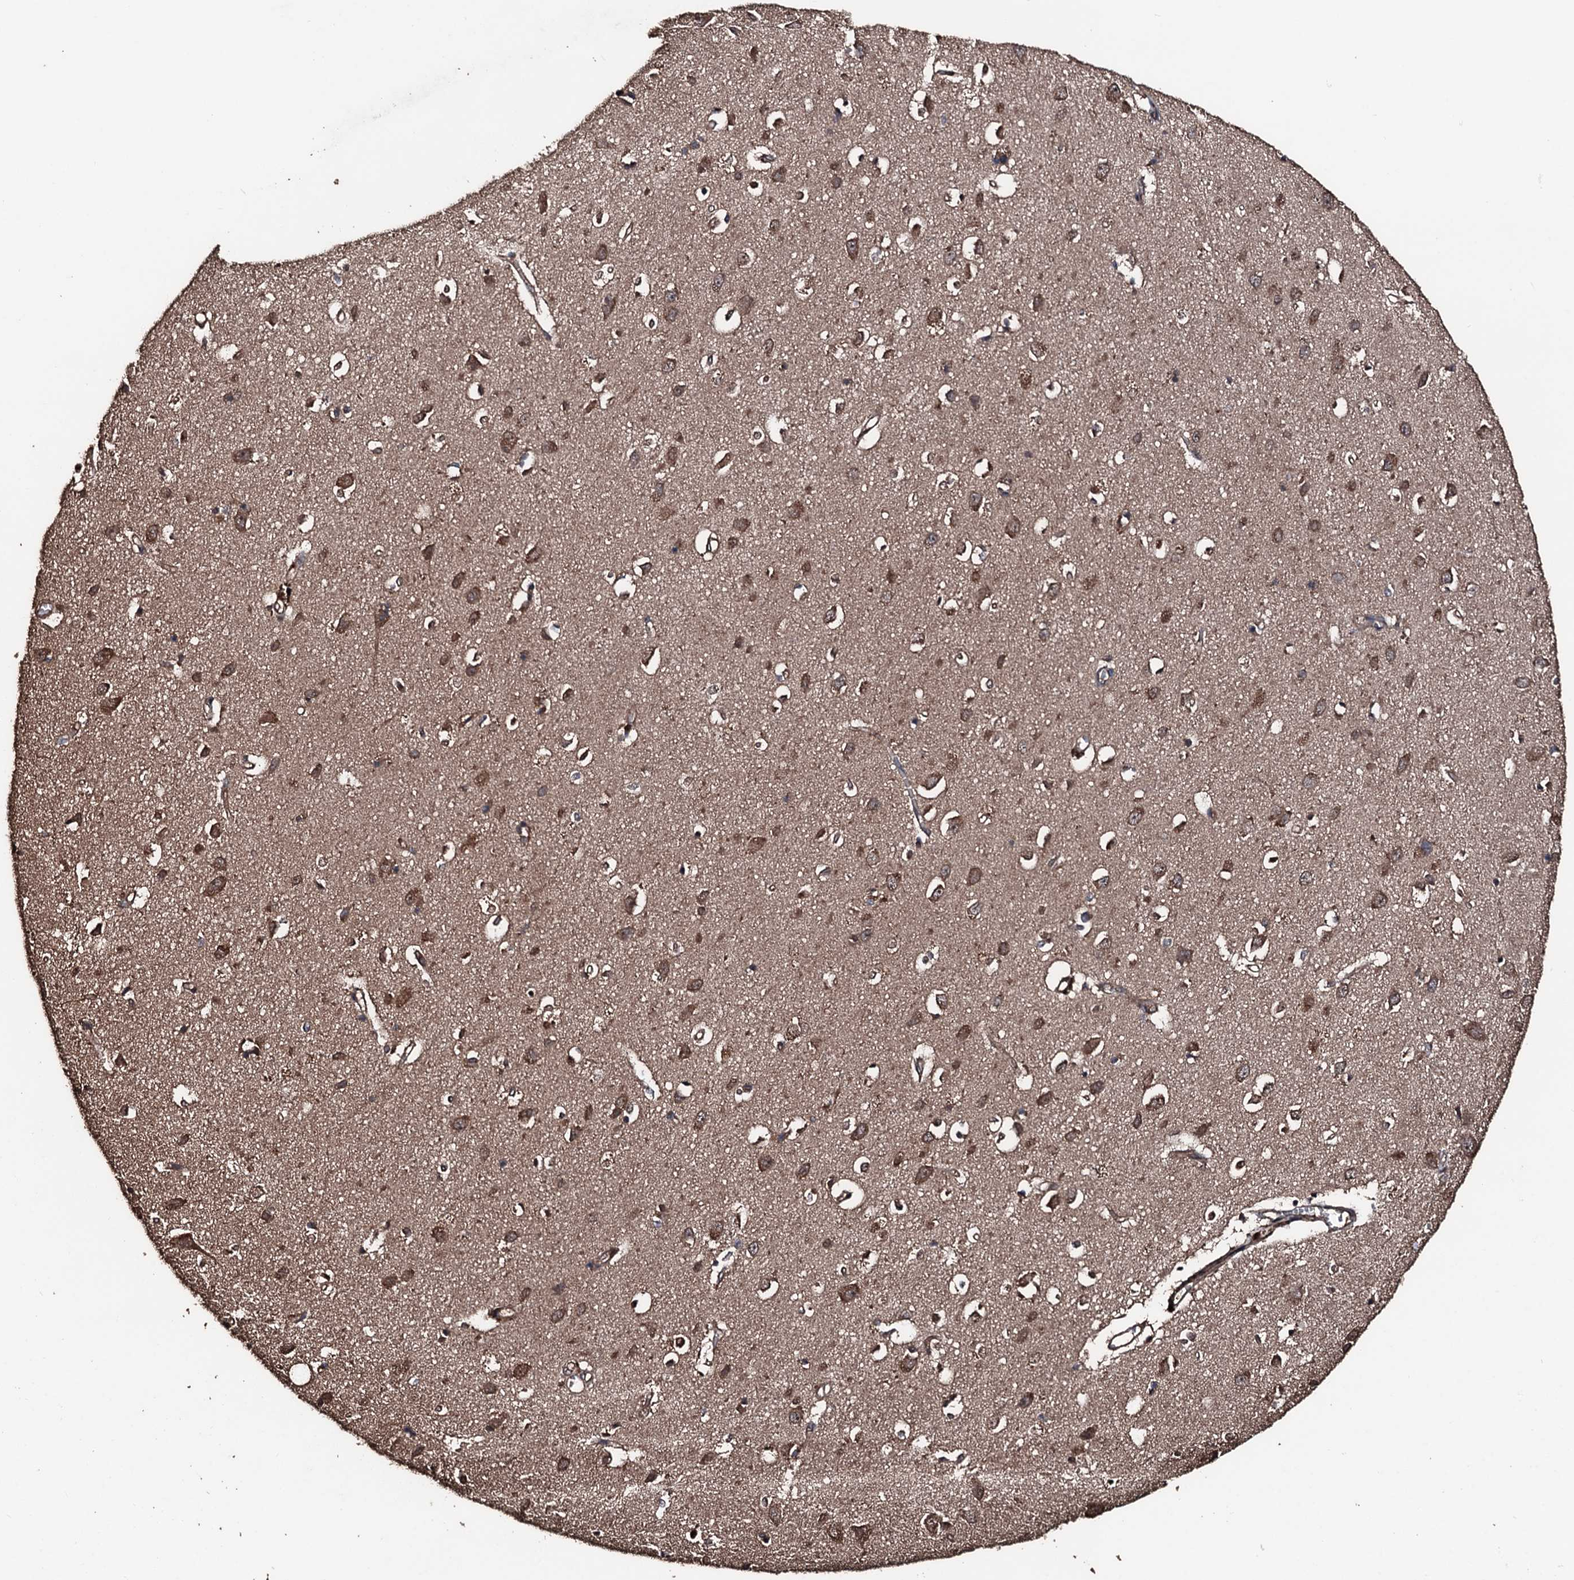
{"staining": {"intensity": "moderate", "quantity": ">75%", "location": "cytoplasmic/membranous"}, "tissue": "cerebral cortex", "cell_type": "Endothelial cells", "image_type": "normal", "snomed": [{"axis": "morphology", "description": "Normal tissue, NOS"}, {"axis": "topography", "description": "Cerebral cortex"}], "caption": "Cerebral cortex stained with immunohistochemistry exhibits moderate cytoplasmic/membranous positivity in approximately >75% of endothelial cells.", "gene": "KIF18A", "patient": {"sex": "female", "age": 64}}